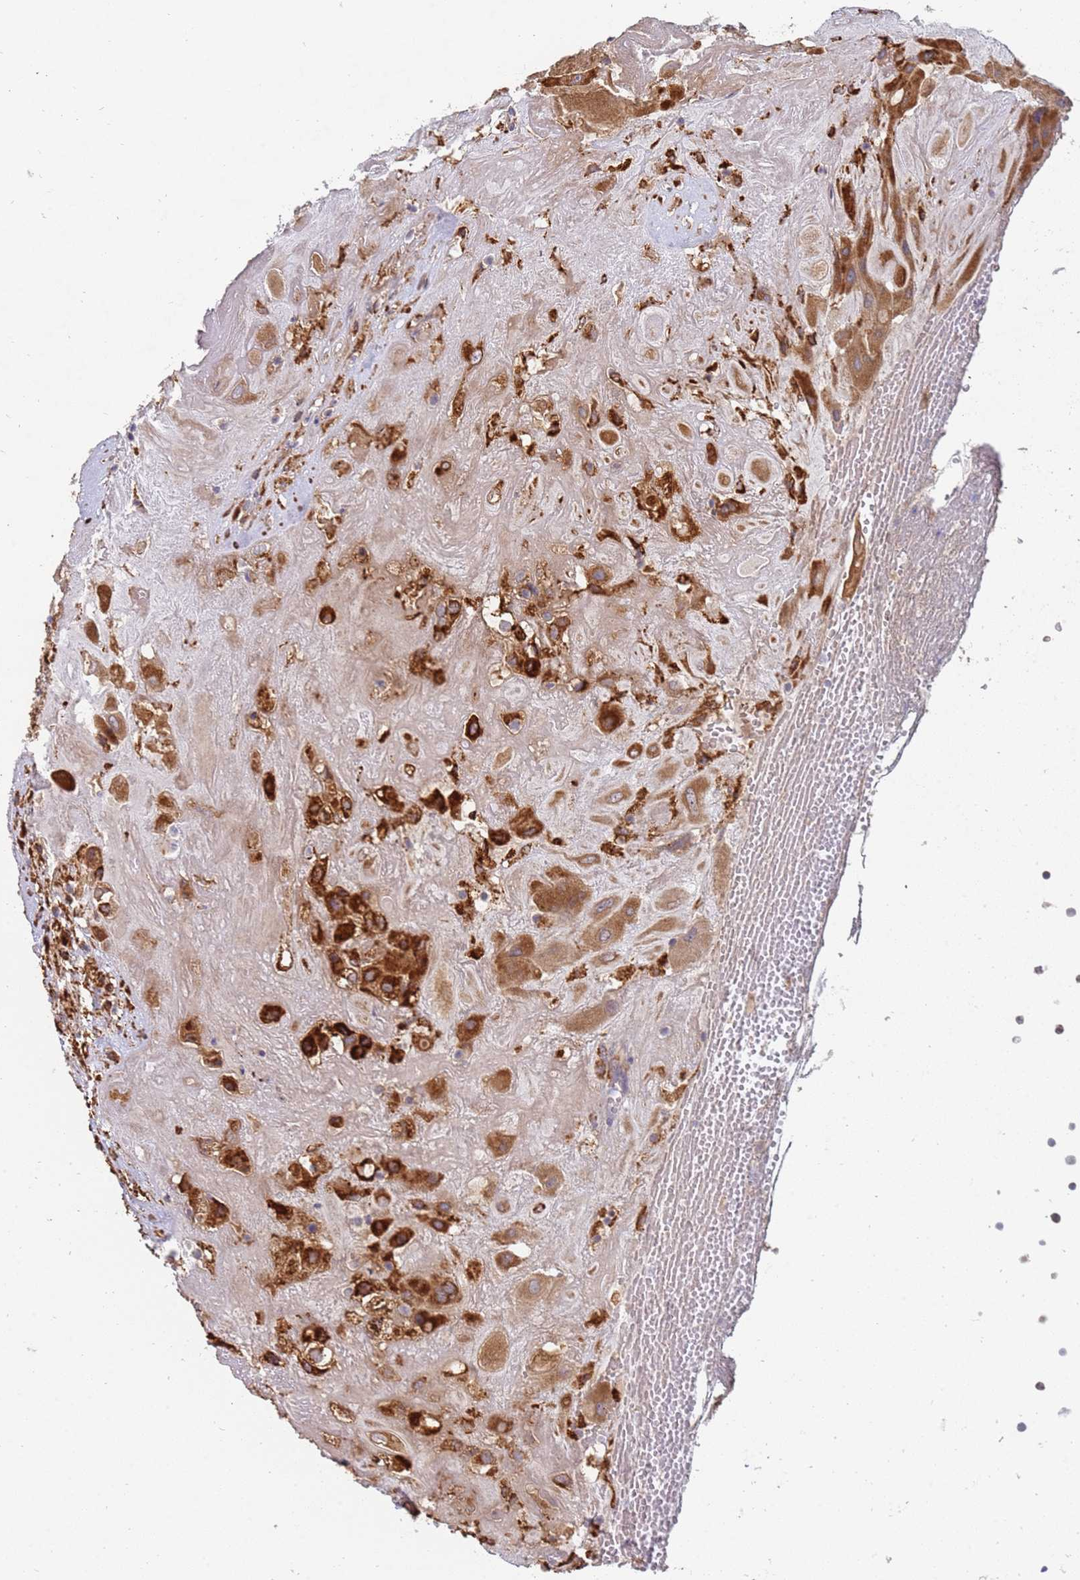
{"staining": {"intensity": "strong", "quantity": ">75%", "location": "cytoplasmic/membranous"}, "tissue": "placenta", "cell_type": "Decidual cells", "image_type": "normal", "snomed": [{"axis": "morphology", "description": "Normal tissue, NOS"}, {"axis": "topography", "description": "Placenta"}], "caption": "Unremarkable placenta shows strong cytoplasmic/membranous positivity in approximately >75% of decidual cells (IHC, brightfield microscopy, high magnification)..", "gene": "VRK2", "patient": {"sex": "female", "age": 32}}